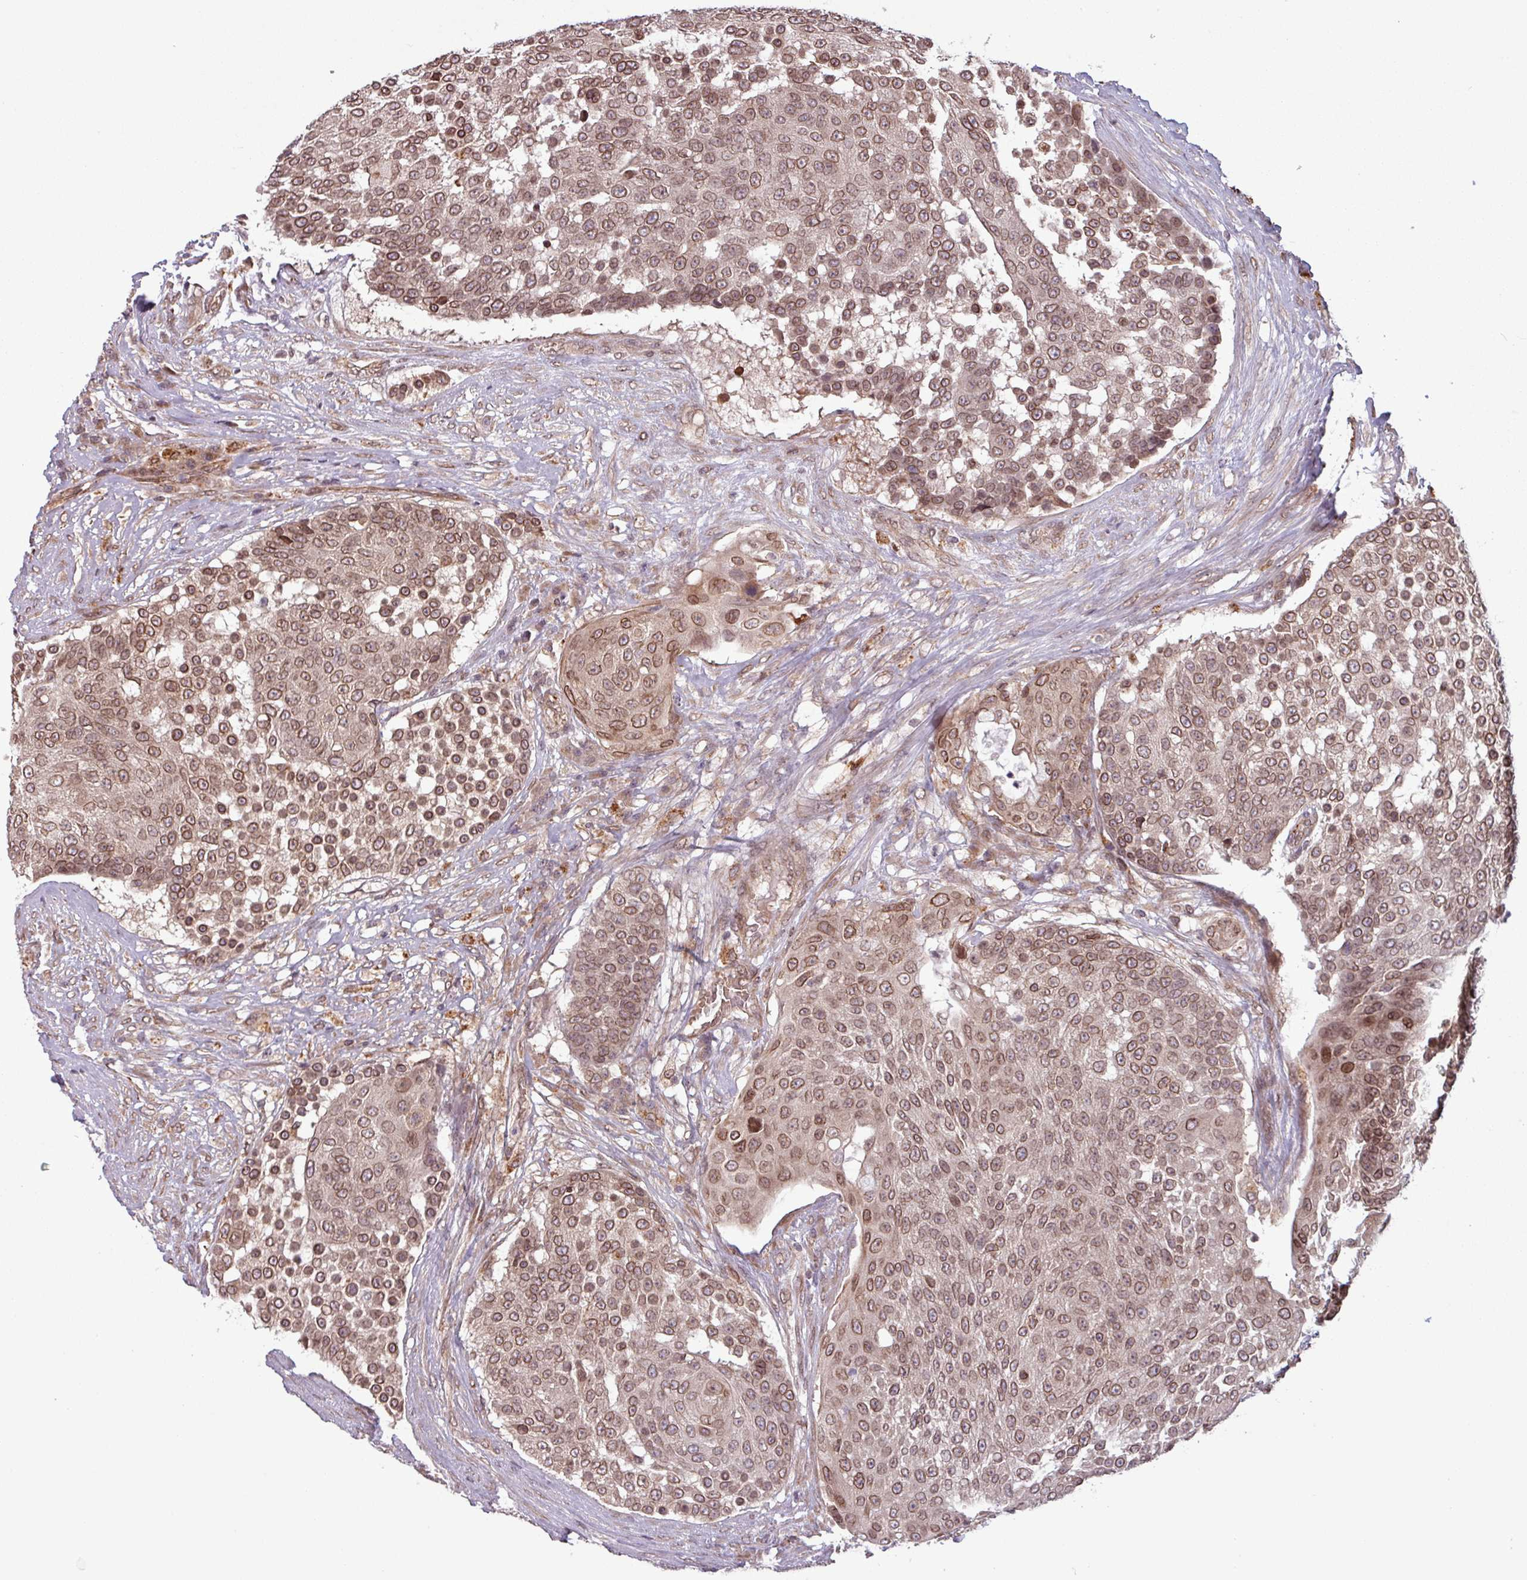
{"staining": {"intensity": "moderate", "quantity": ">75%", "location": "cytoplasmic/membranous,nuclear"}, "tissue": "urothelial cancer", "cell_type": "Tumor cells", "image_type": "cancer", "snomed": [{"axis": "morphology", "description": "Urothelial carcinoma, High grade"}, {"axis": "topography", "description": "Urinary bladder"}], "caption": "Protein staining of high-grade urothelial carcinoma tissue displays moderate cytoplasmic/membranous and nuclear staining in about >75% of tumor cells.", "gene": "RBM4B", "patient": {"sex": "female", "age": 63}}